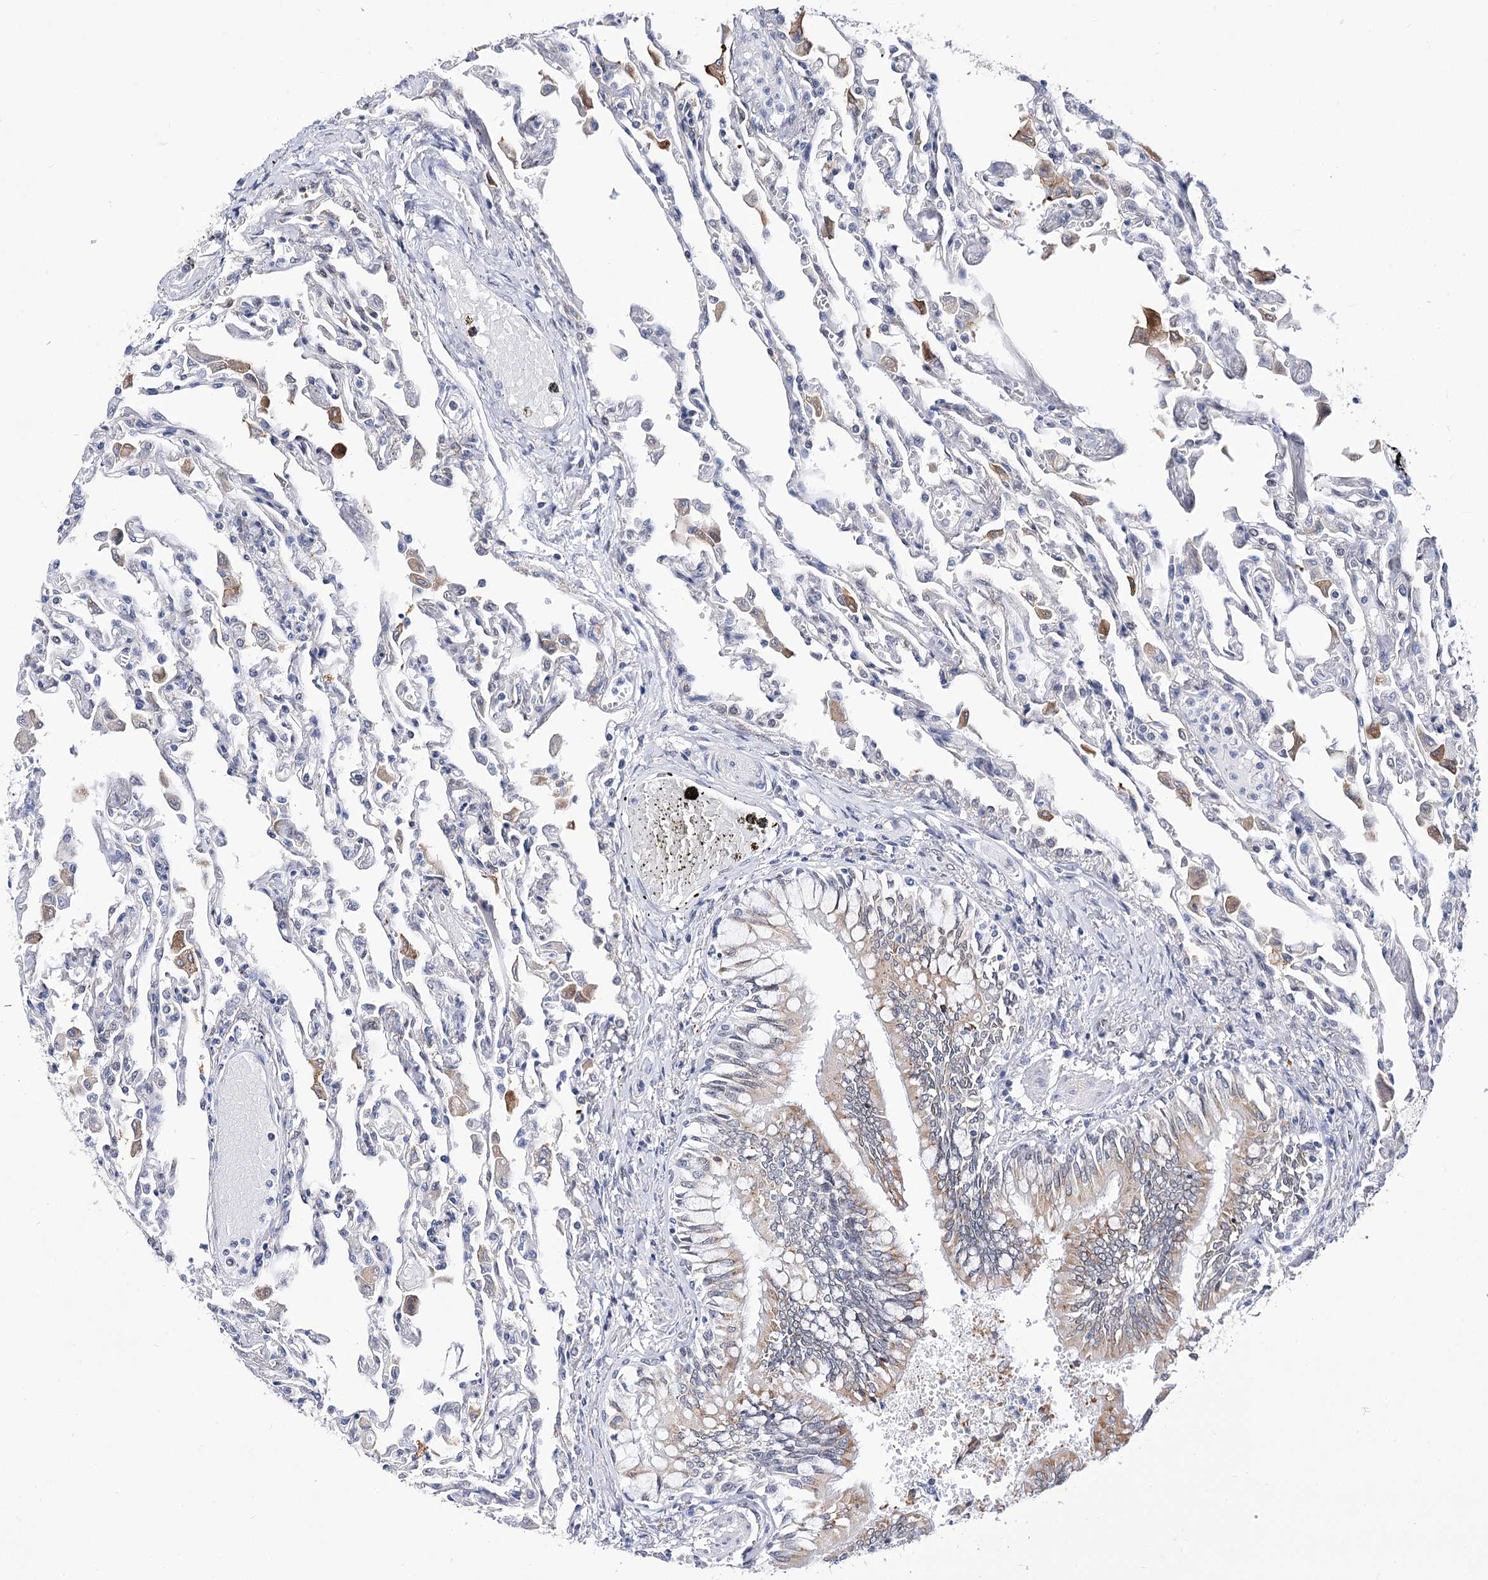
{"staining": {"intensity": "moderate", "quantity": "<25%", "location": "cytoplasmic/membranous"}, "tissue": "lung", "cell_type": "Alveolar cells", "image_type": "normal", "snomed": [{"axis": "morphology", "description": "Normal tissue, NOS"}, {"axis": "topography", "description": "Bronchus"}, {"axis": "topography", "description": "Lung"}], "caption": "Protein analysis of benign lung shows moderate cytoplasmic/membranous expression in about <25% of alveolar cells. (IHC, brightfield microscopy, high magnification).", "gene": "TMEM201", "patient": {"sex": "female", "age": 49}}